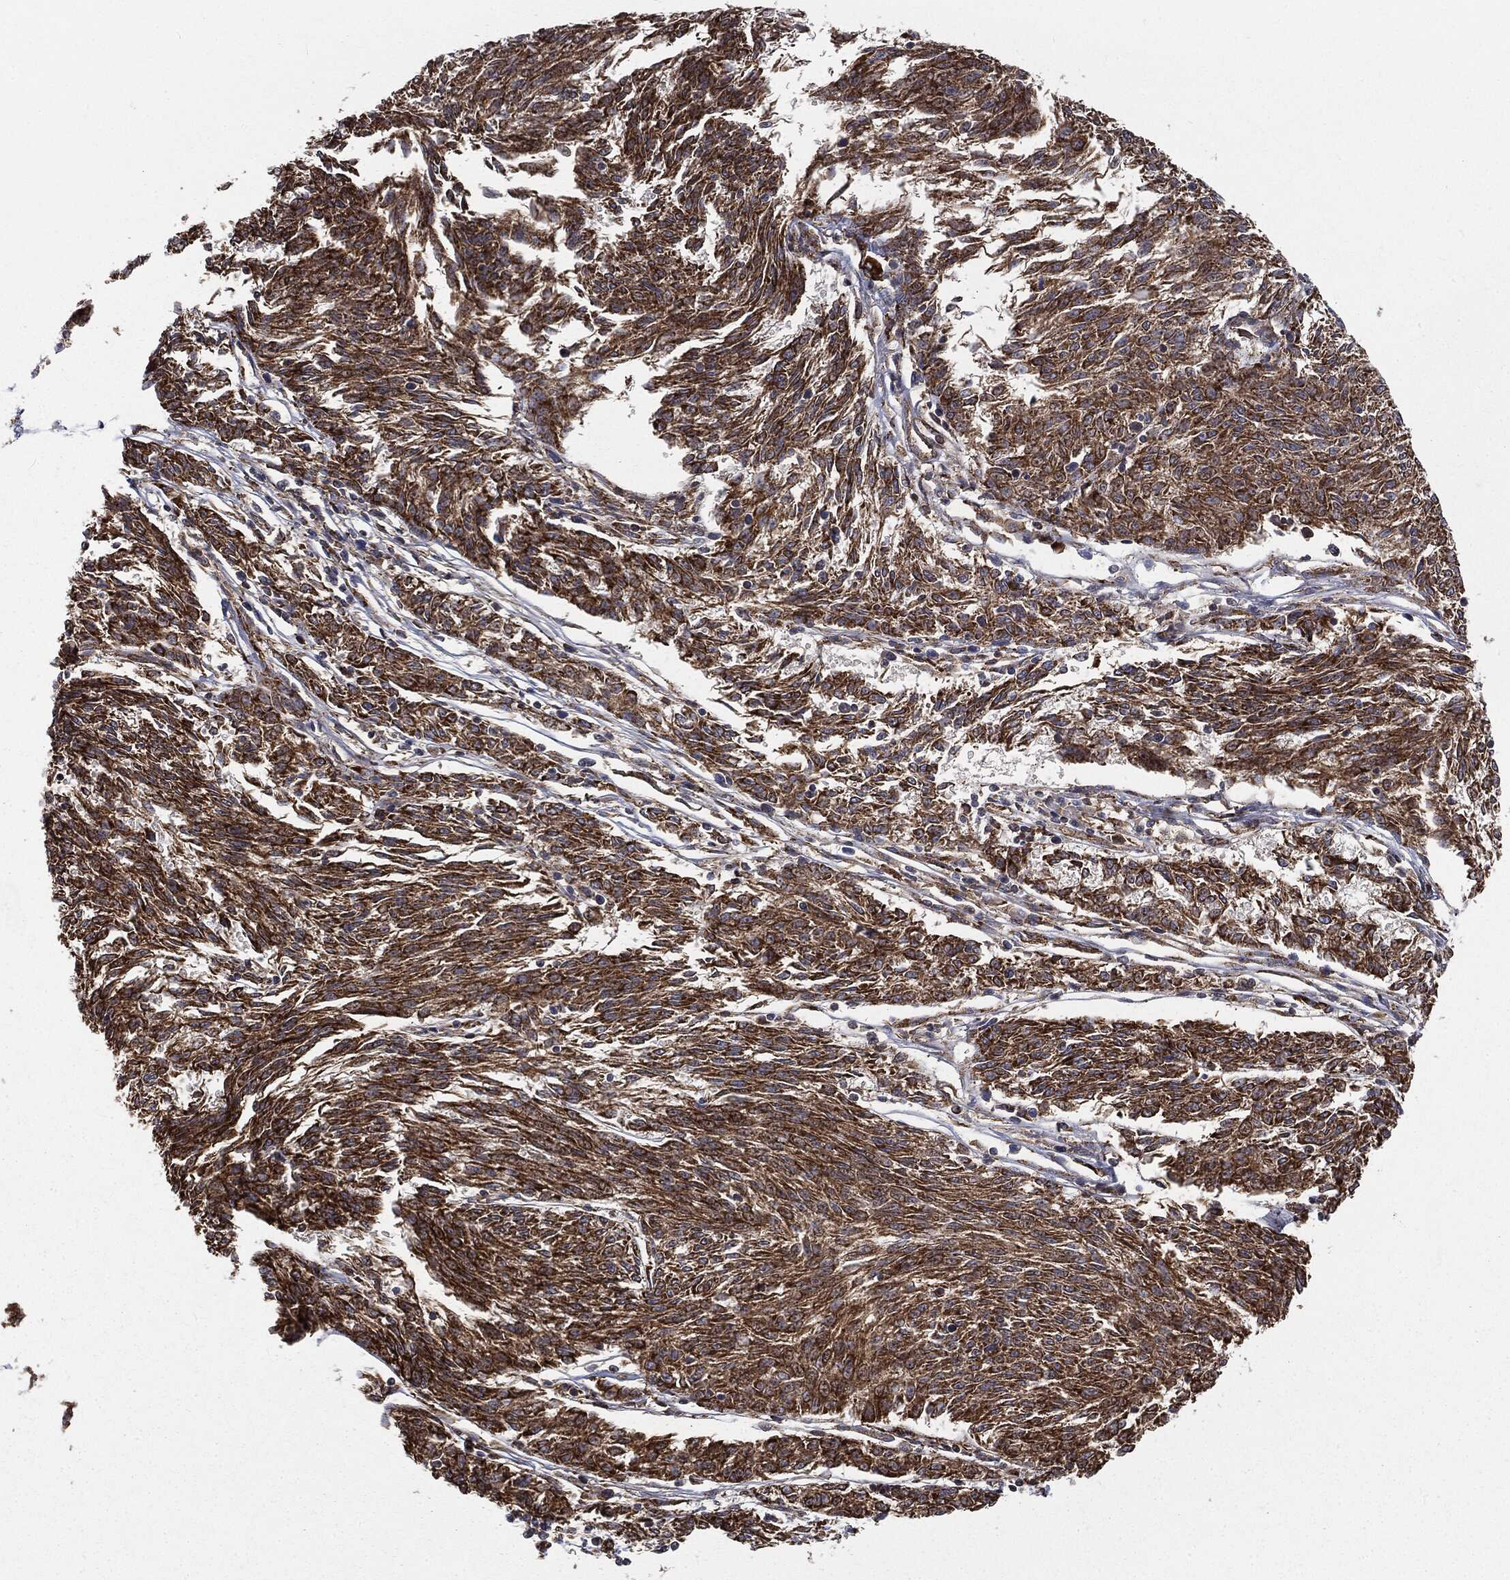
{"staining": {"intensity": "strong", "quantity": ">75%", "location": "cytoplasmic/membranous"}, "tissue": "melanoma", "cell_type": "Tumor cells", "image_type": "cancer", "snomed": [{"axis": "morphology", "description": "Malignant melanoma, NOS"}, {"axis": "topography", "description": "Skin"}], "caption": "A brown stain shows strong cytoplasmic/membranous expression of a protein in human malignant melanoma tumor cells. (DAB (3,3'-diaminobenzidine) = brown stain, brightfield microscopy at high magnification).", "gene": "CYLD", "patient": {"sex": "female", "age": 72}}